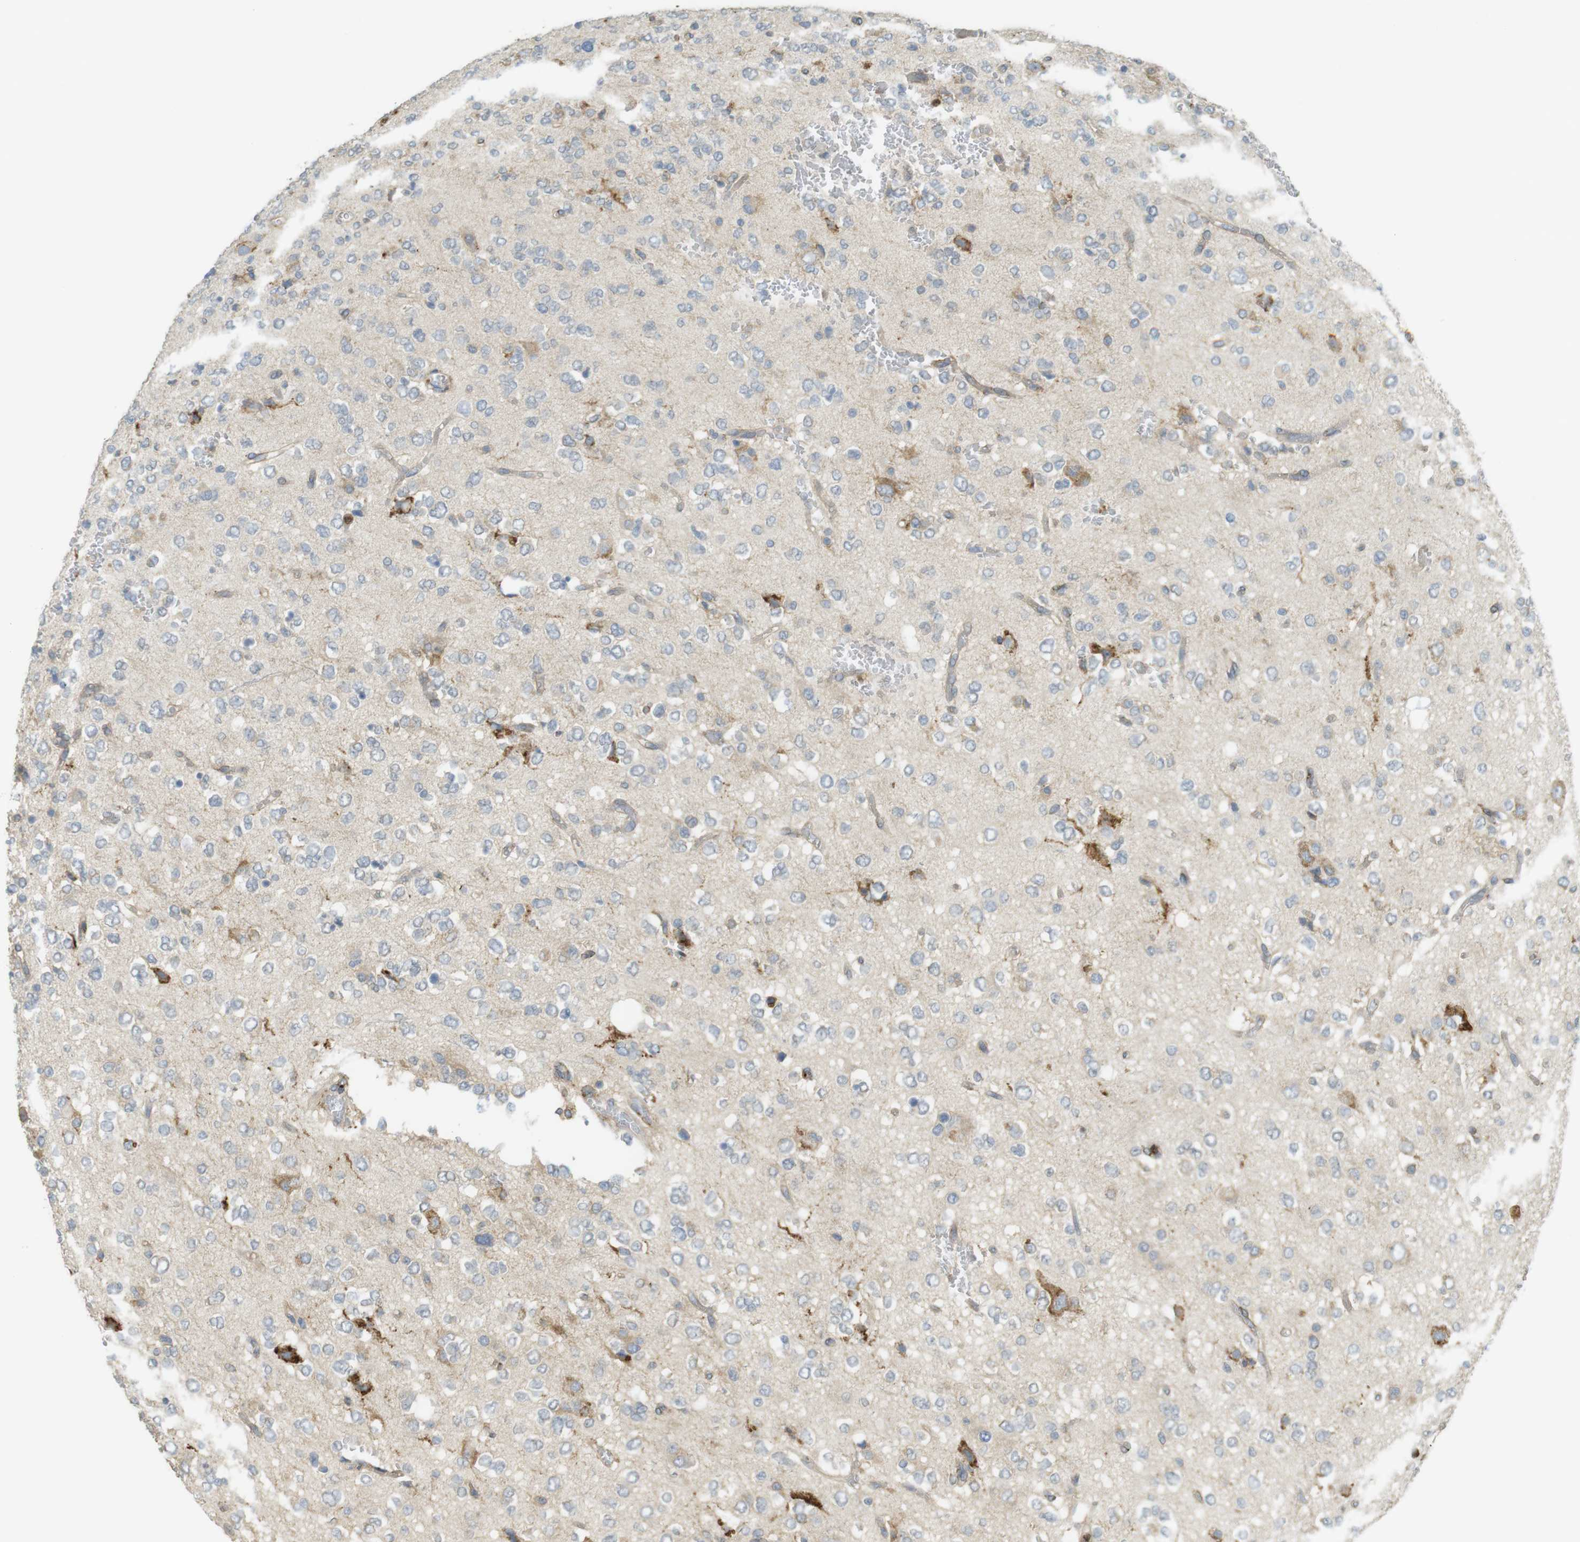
{"staining": {"intensity": "moderate", "quantity": "<25%", "location": "cytoplasmic/membranous"}, "tissue": "glioma", "cell_type": "Tumor cells", "image_type": "cancer", "snomed": [{"axis": "morphology", "description": "Glioma, malignant, Low grade"}, {"axis": "topography", "description": "Brain"}], "caption": "DAB immunohistochemical staining of human malignant low-grade glioma displays moderate cytoplasmic/membranous protein staining in approximately <25% of tumor cells. The staining was performed using DAB (3,3'-diaminobenzidine) to visualize the protein expression in brown, while the nuclei were stained in blue with hematoxylin (Magnification: 20x).", "gene": "MBOAT2", "patient": {"sex": "male", "age": 38}}